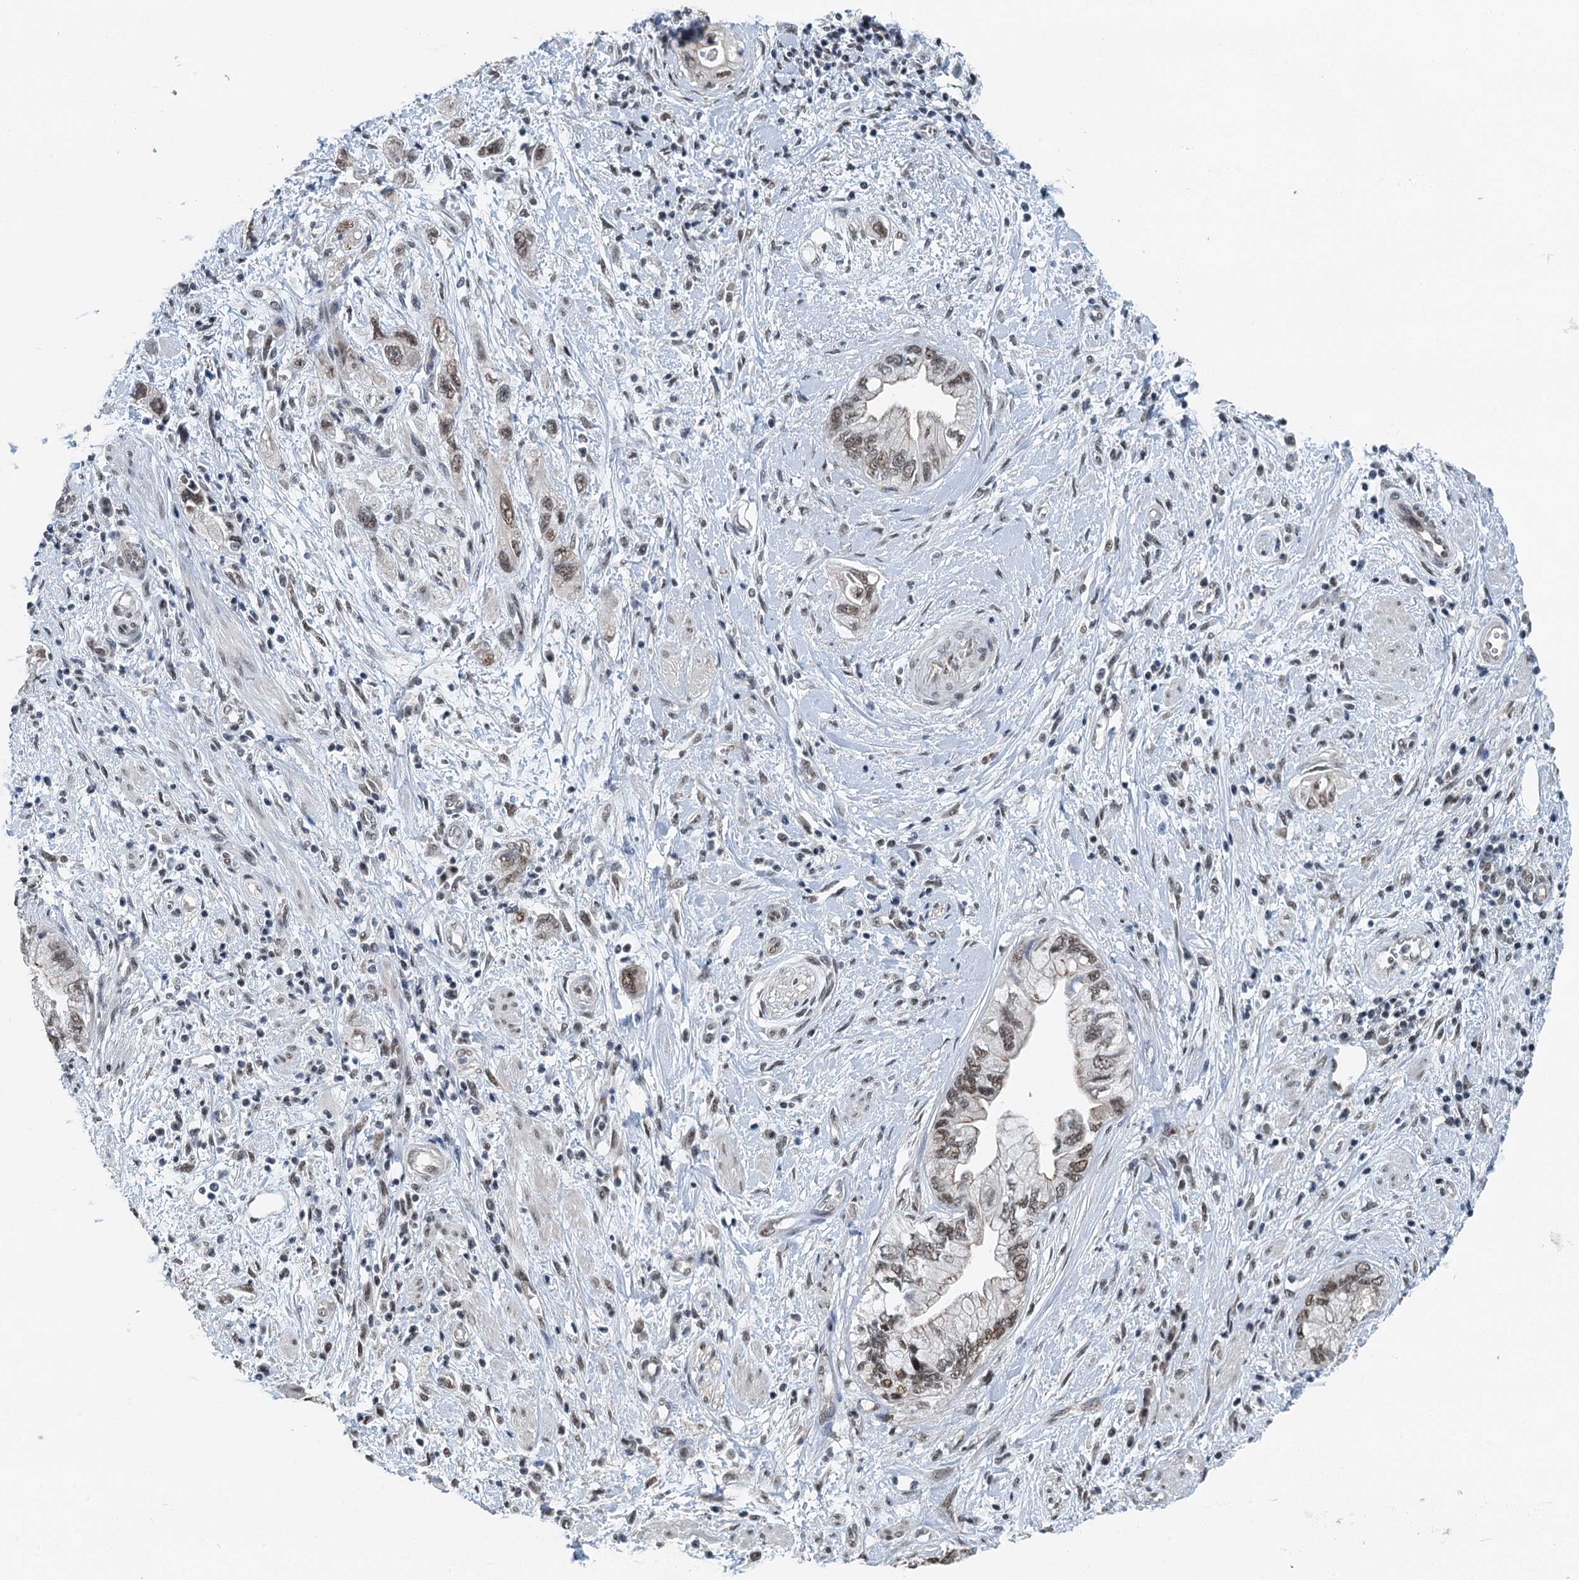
{"staining": {"intensity": "moderate", "quantity": ">75%", "location": "nuclear"}, "tissue": "pancreatic cancer", "cell_type": "Tumor cells", "image_type": "cancer", "snomed": [{"axis": "morphology", "description": "Adenocarcinoma, NOS"}, {"axis": "topography", "description": "Pancreas"}], "caption": "The photomicrograph displays a brown stain indicating the presence of a protein in the nuclear of tumor cells in pancreatic cancer (adenocarcinoma). (DAB (3,3'-diaminobenzidine) IHC with brightfield microscopy, high magnification).", "gene": "MTA3", "patient": {"sex": "female", "age": 73}}